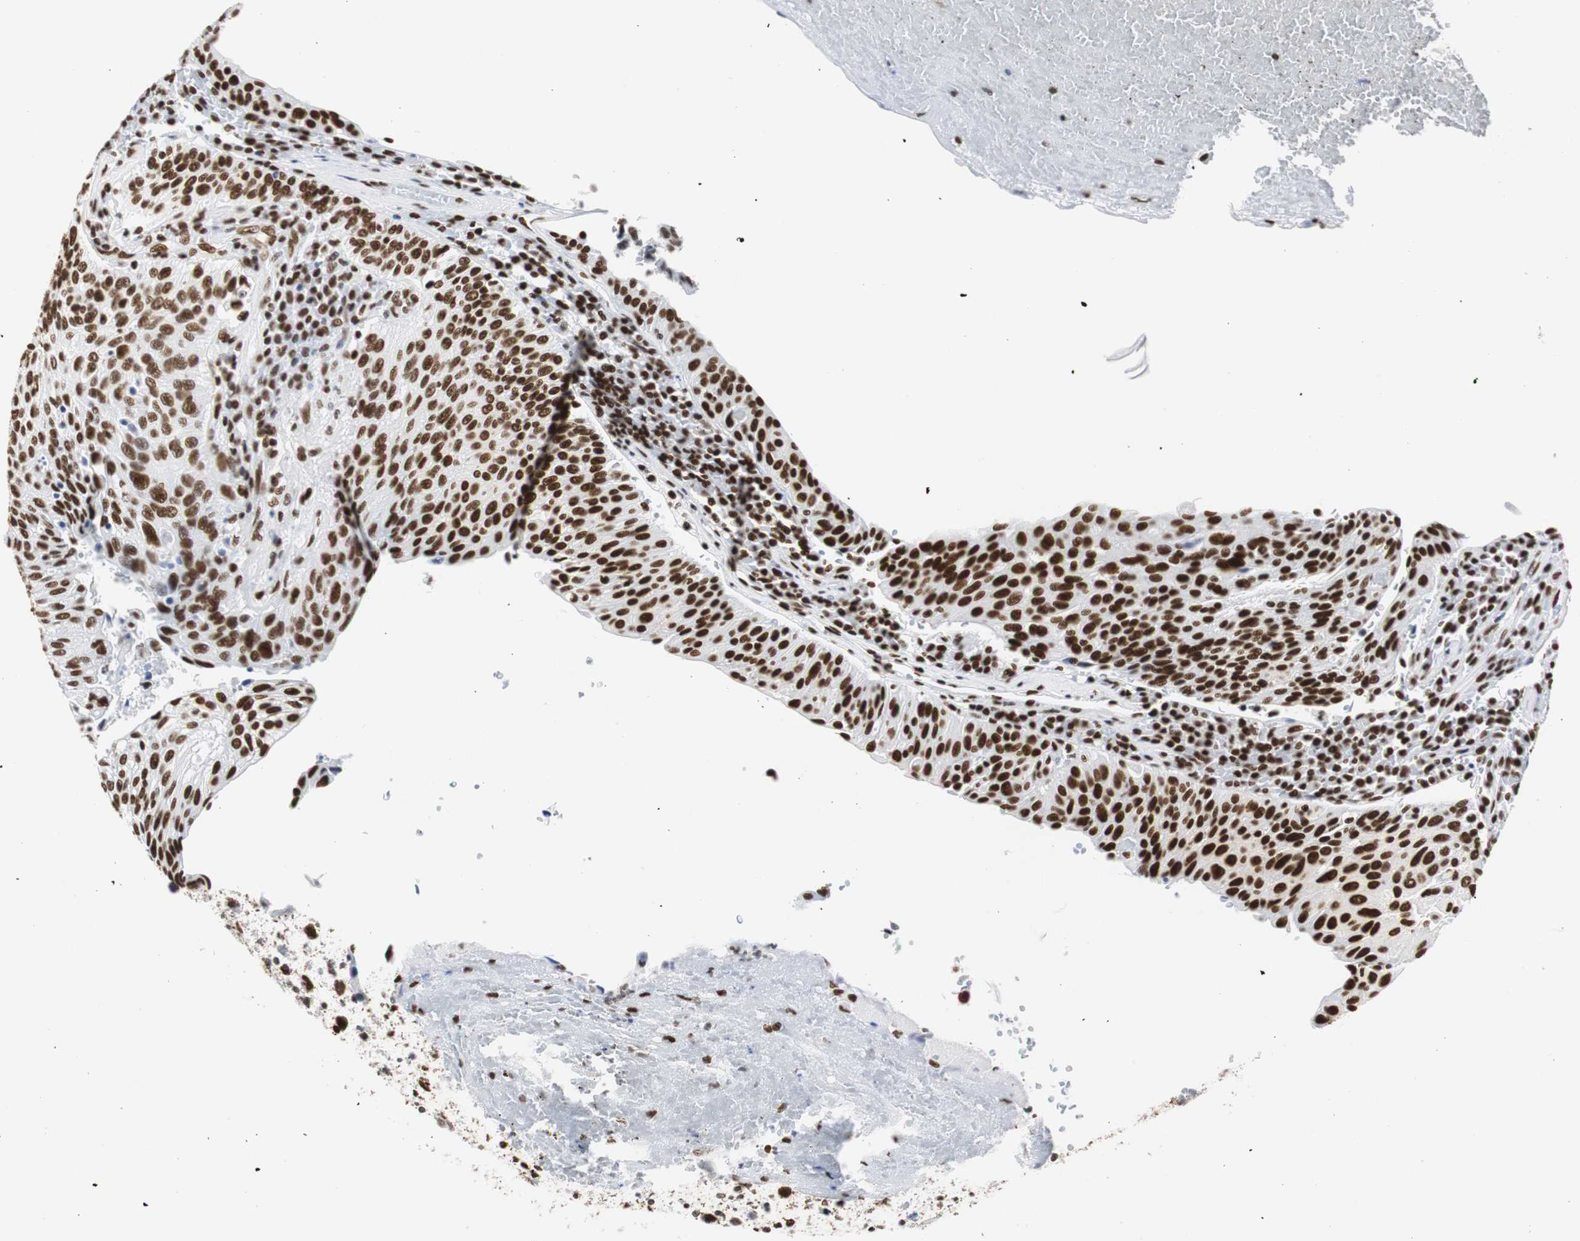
{"staining": {"intensity": "strong", "quantity": ">75%", "location": "nuclear"}, "tissue": "urothelial cancer", "cell_type": "Tumor cells", "image_type": "cancer", "snomed": [{"axis": "morphology", "description": "Urothelial carcinoma, High grade"}, {"axis": "topography", "description": "Urinary bladder"}], "caption": "Protein expression analysis of human urothelial carcinoma (high-grade) reveals strong nuclear staining in about >75% of tumor cells.", "gene": "HNRNPH2", "patient": {"sex": "male", "age": 66}}